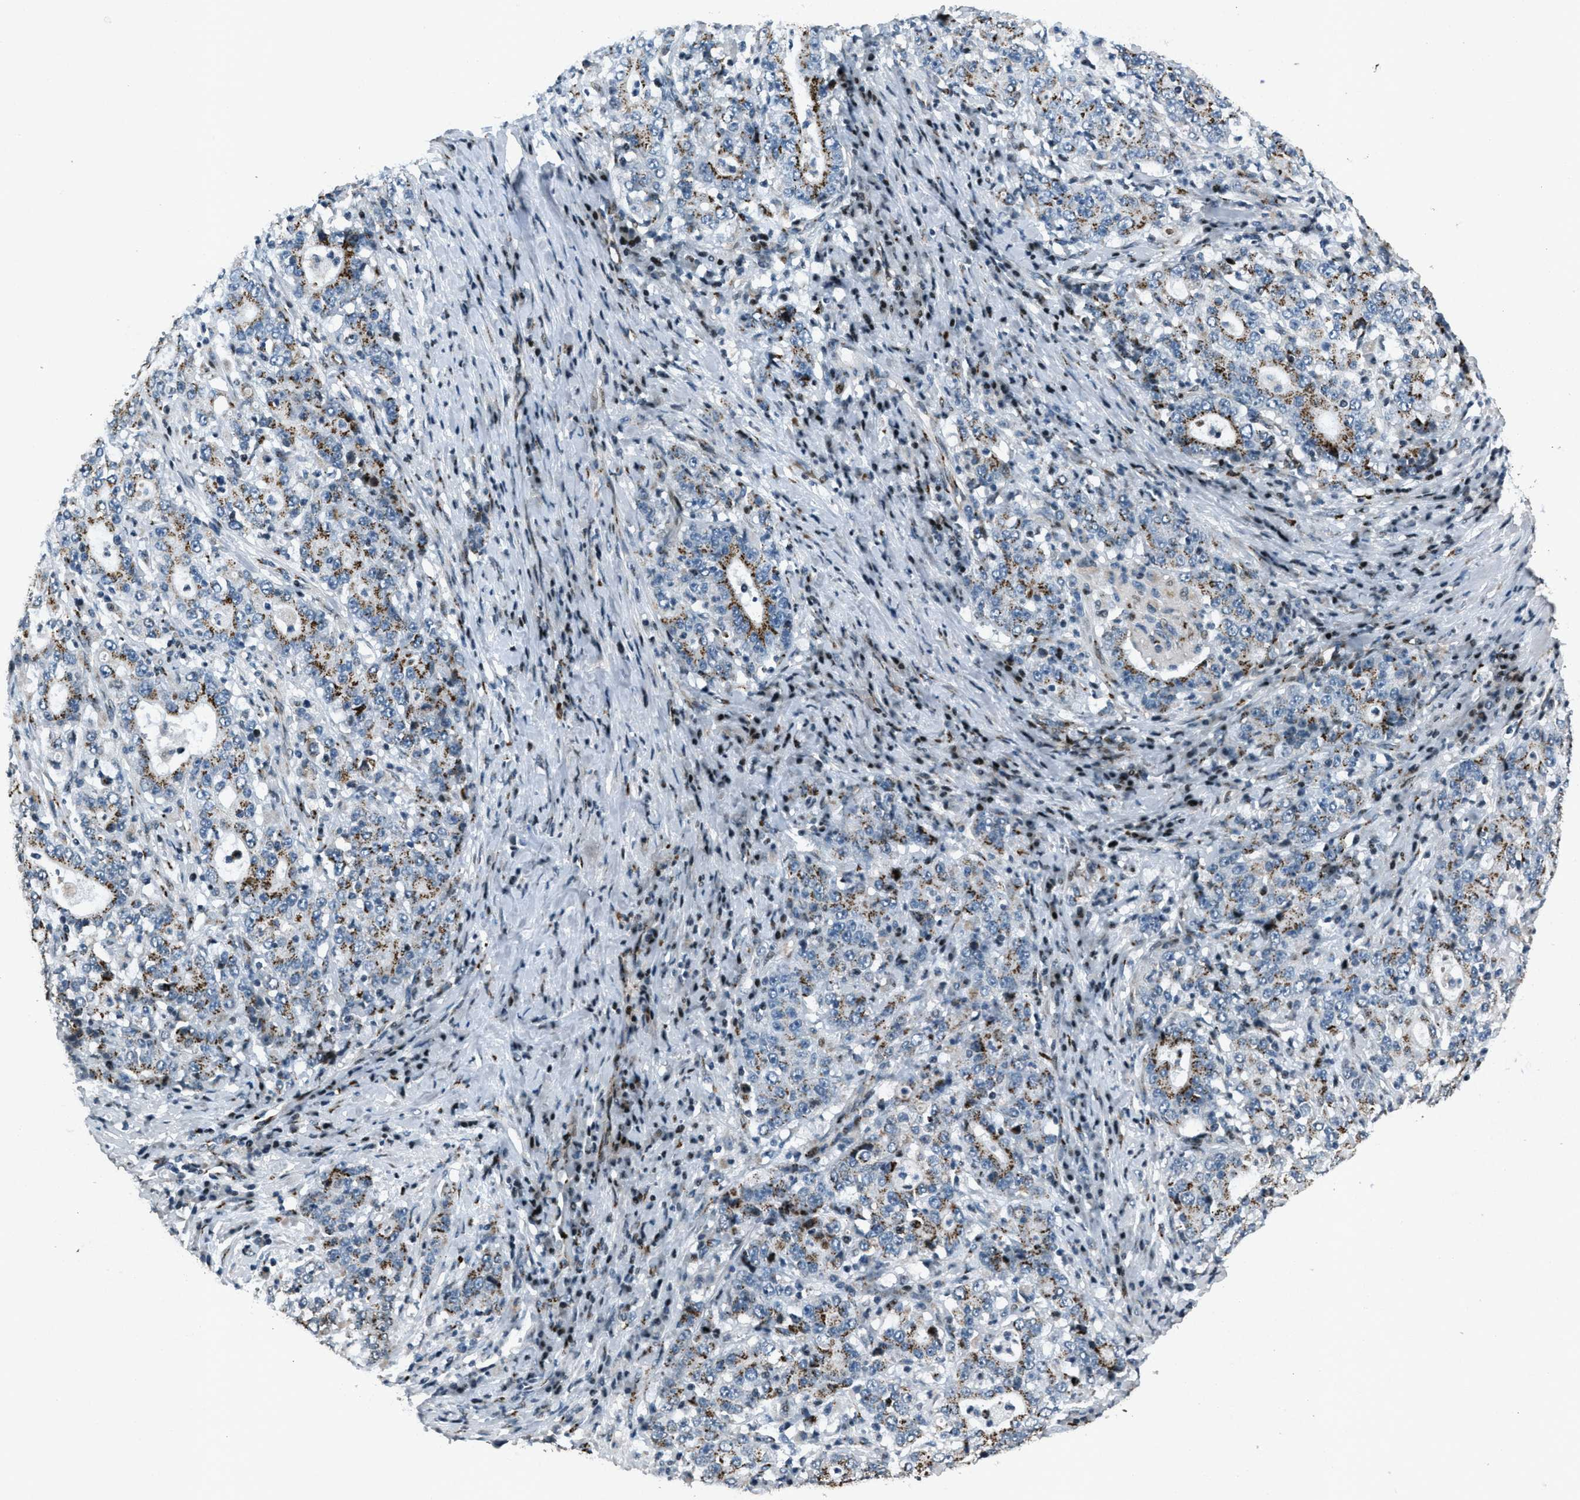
{"staining": {"intensity": "moderate", "quantity": ">75%", "location": "cytoplasmic/membranous"}, "tissue": "stomach cancer", "cell_type": "Tumor cells", "image_type": "cancer", "snomed": [{"axis": "morphology", "description": "Normal tissue, NOS"}, {"axis": "morphology", "description": "Adenocarcinoma, NOS"}, {"axis": "topography", "description": "Stomach, upper"}, {"axis": "topography", "description": "Stomach"}], "caption": "A photomicrograph showing moderate cytoplasmic/membranous expression in about >75% of tumor cells in adenocarcinoma (stomach), as visualized by brown immunohistochemical staining.", "gene": "GPC6", "patient": {"sex": "male", "age": 59}}